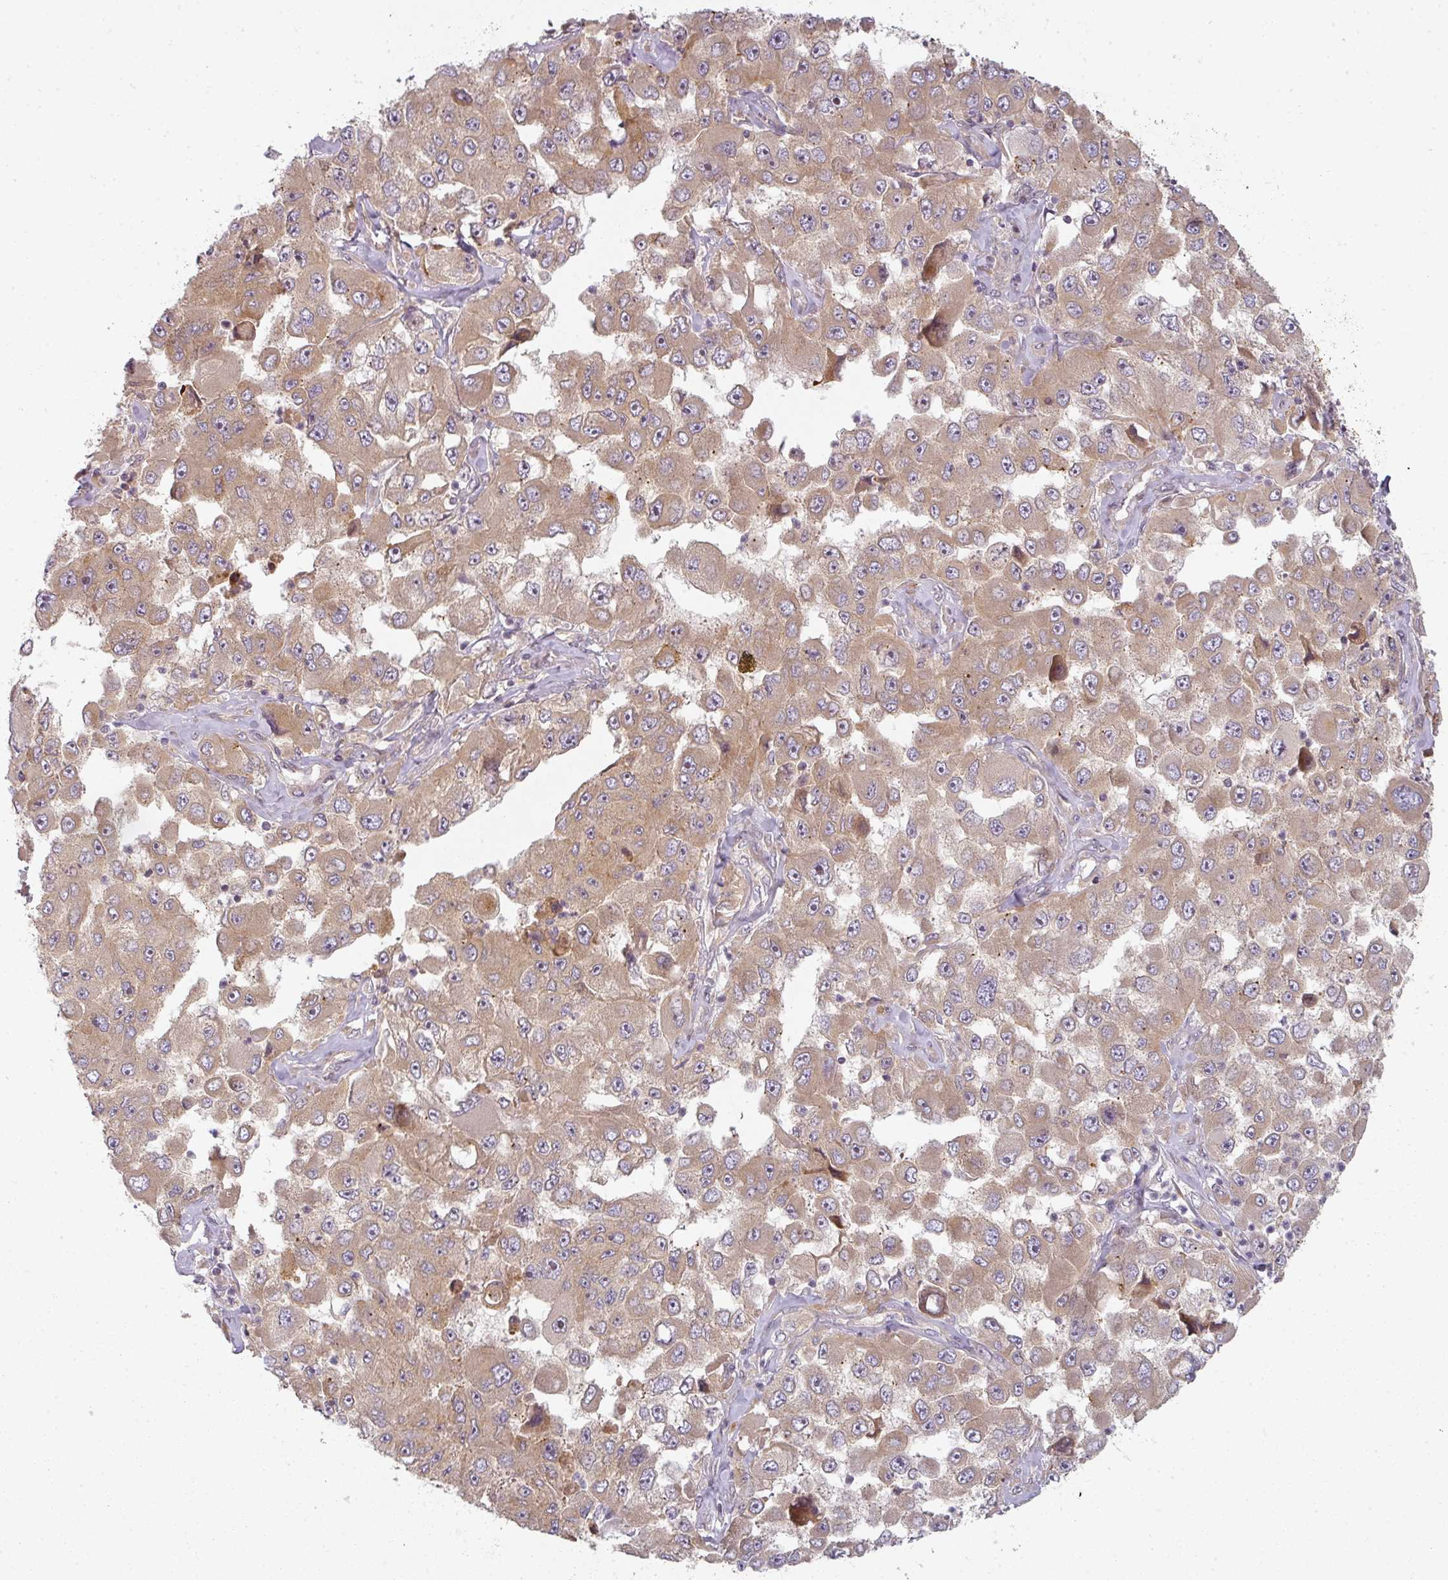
{"staining": {"intensity": "moderate", "quantity": ">75%", "location": "cytoplasmic/membranous"}, "tissue": "melanoma", "cell_type": "Tumor cells", "image_type": "cancer", "snomed": [{"axis": "morphology", "description": "Malignant melanoma, Metastatic site"}, {"axis": "topography", "description": "Lymph node"}], "caption": "Immunohistochemical staining of melanoma demonstrates moderate cytoplasmic/membranous protein staining in approximately >75% of tumor cells. (Brightfield microscopy of DAB IHC at high magnification).", "gene": "CNOT1", "patient": {"sex": "male", "age": 62}}